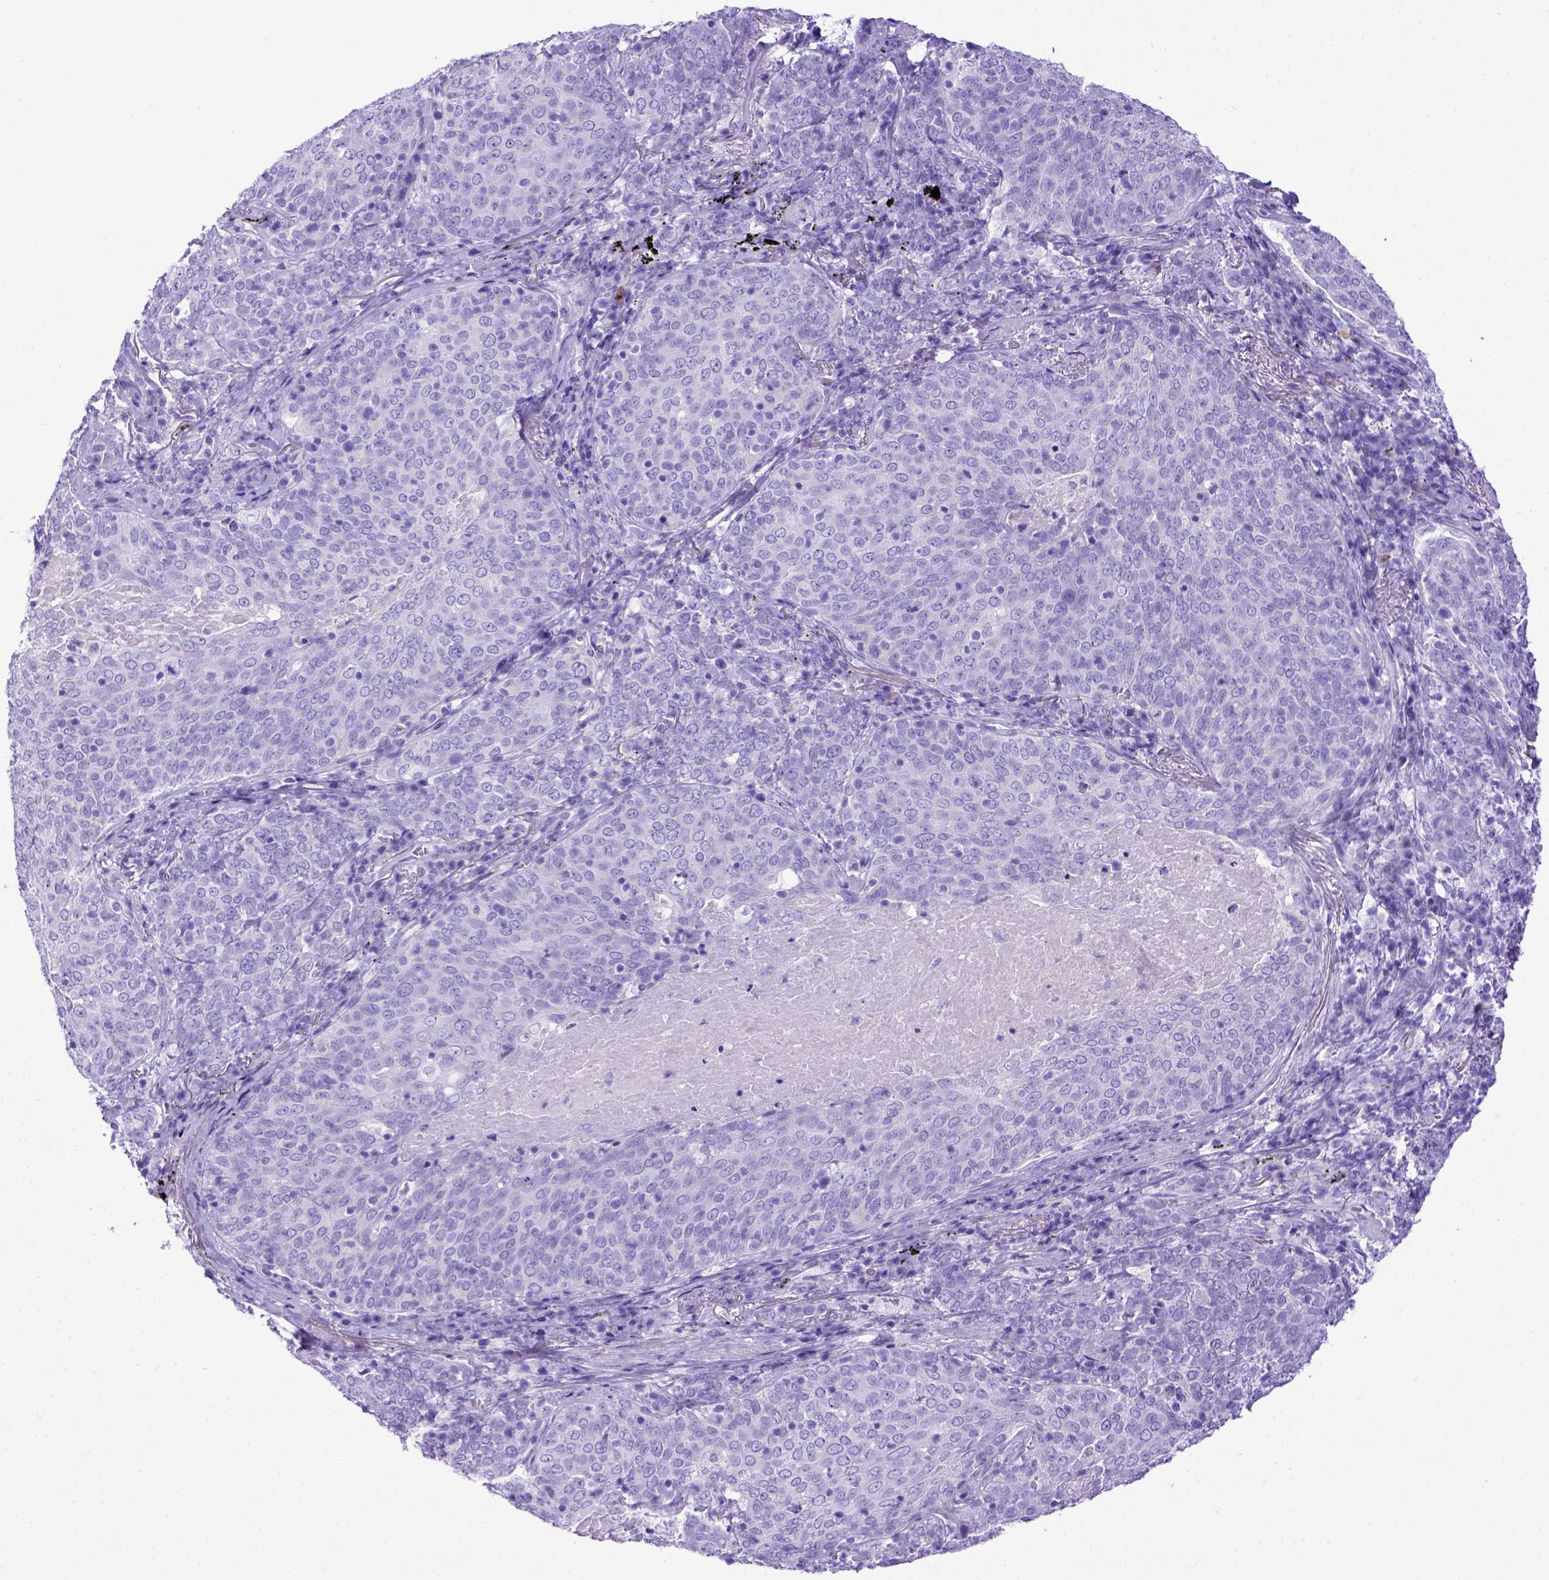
{"staining": {"intensity": "negative", "quantity": "none", "location": "none"}, "tissue": "lung cancer", "cell_type": "Tumor cells", "image_type": "cancer", "snomed": [{"axis": "morphology", "description": "Squamous cell carcinoma, NOS"}, {"axis": "topography", "description": "Lung"}], "caption": "An immunohistochemistry (IHC) photomicrograph of lung squamous cell carcinoma is shown. There is no staining in tumor cells of lung squamous cell carcinoma.", "gene": "MEOX2", "patient": {"sex": "male", "age": 82}}